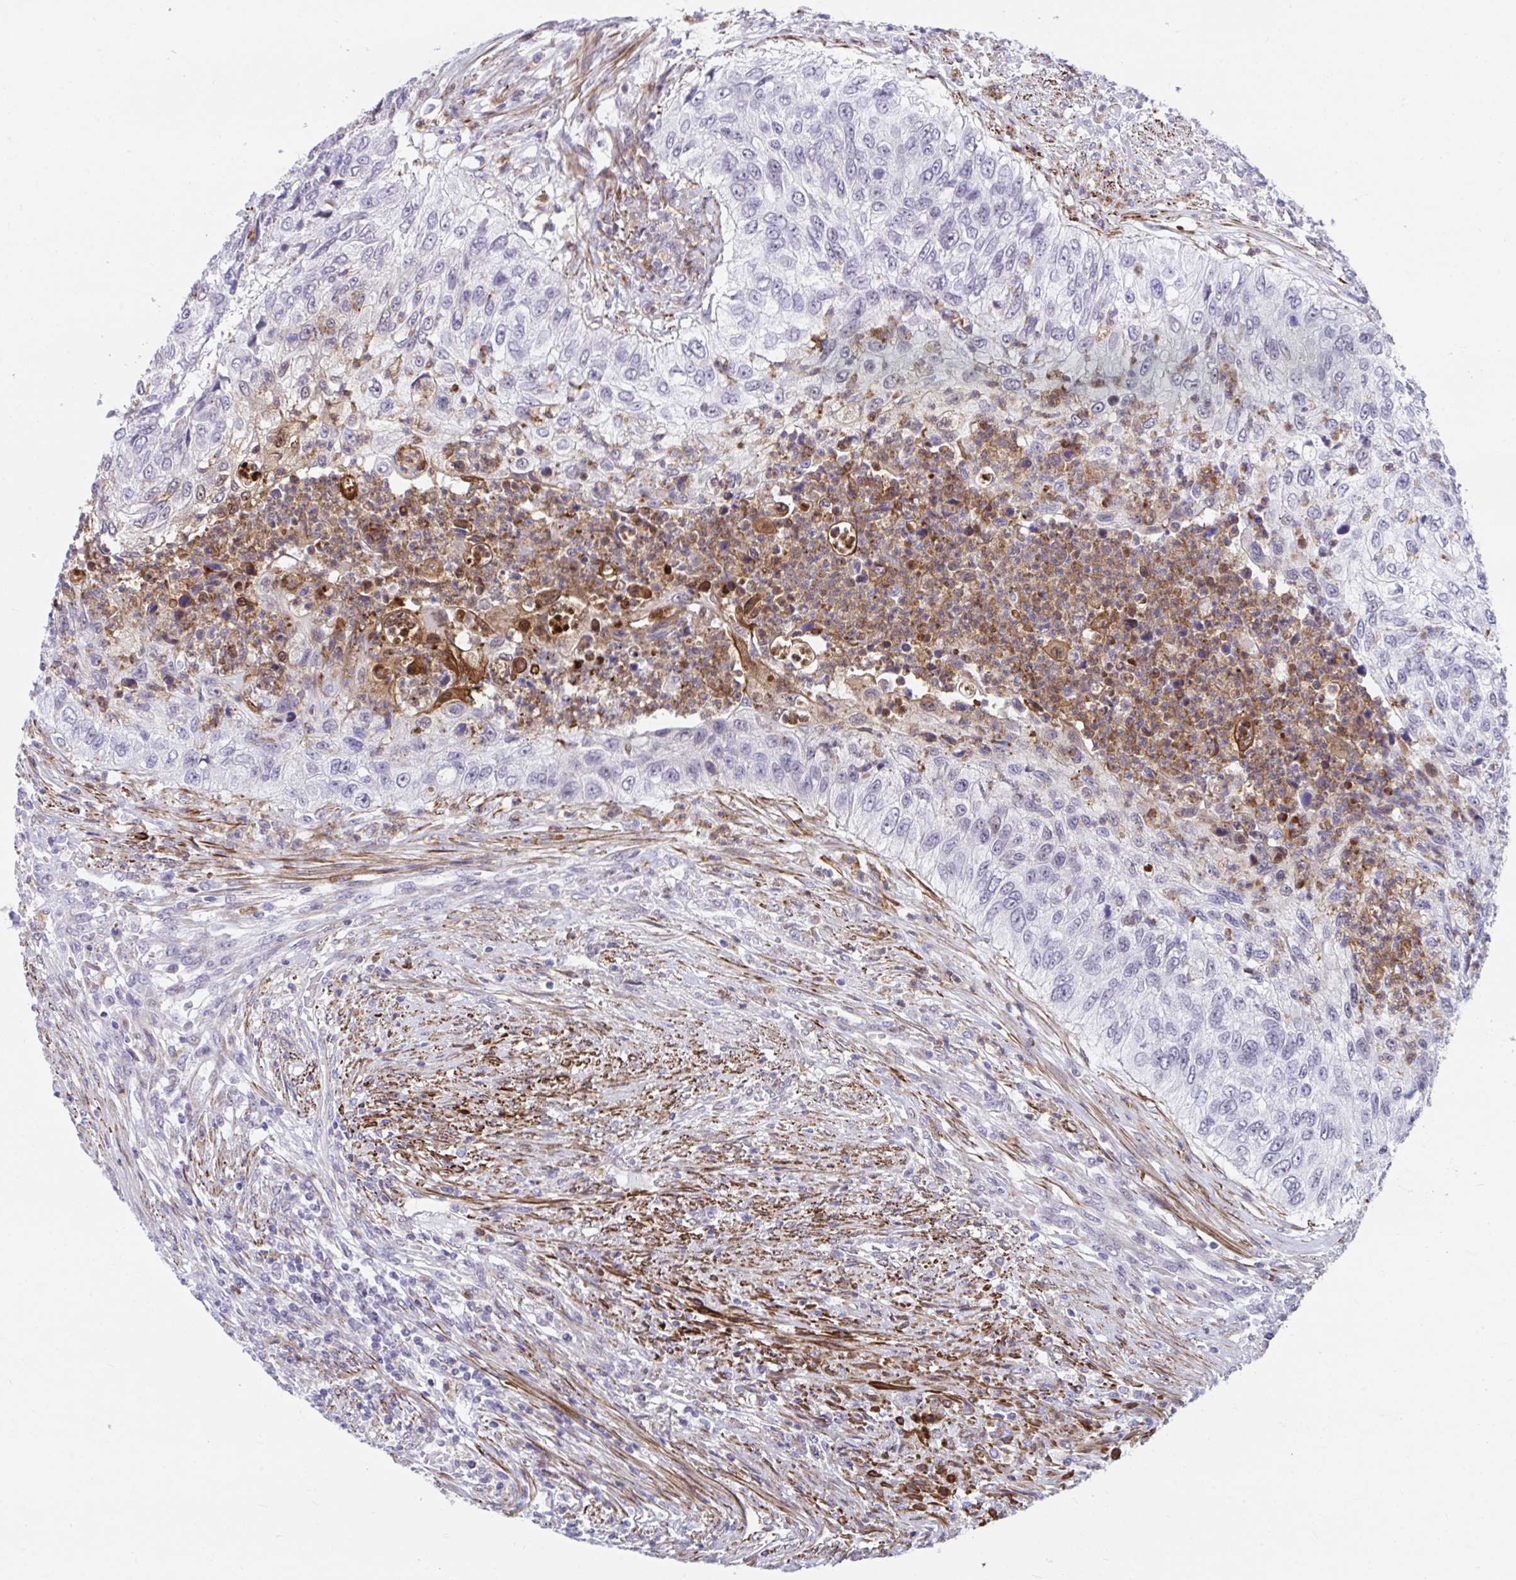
{"staining": {"intensity": "negative", "quantity": "none", "location": "none"}, "tissue": "urothelial cancer", "cell_type": "Tumor cells", "image_type": "cancer", "snomed": [{"axis": "morphology", "description": "Urothelial carcinoma, High grade"}, {"axis": "topography", "description": "Urinary bladder"}], "caption": "This is an immunohistochemistry (IHC) micrograph of urothelial carcinoma (high-grade). There is no staining in tumor cells.", "gene": "CSTB", "patient": {"sex": "female", "age": 60}}